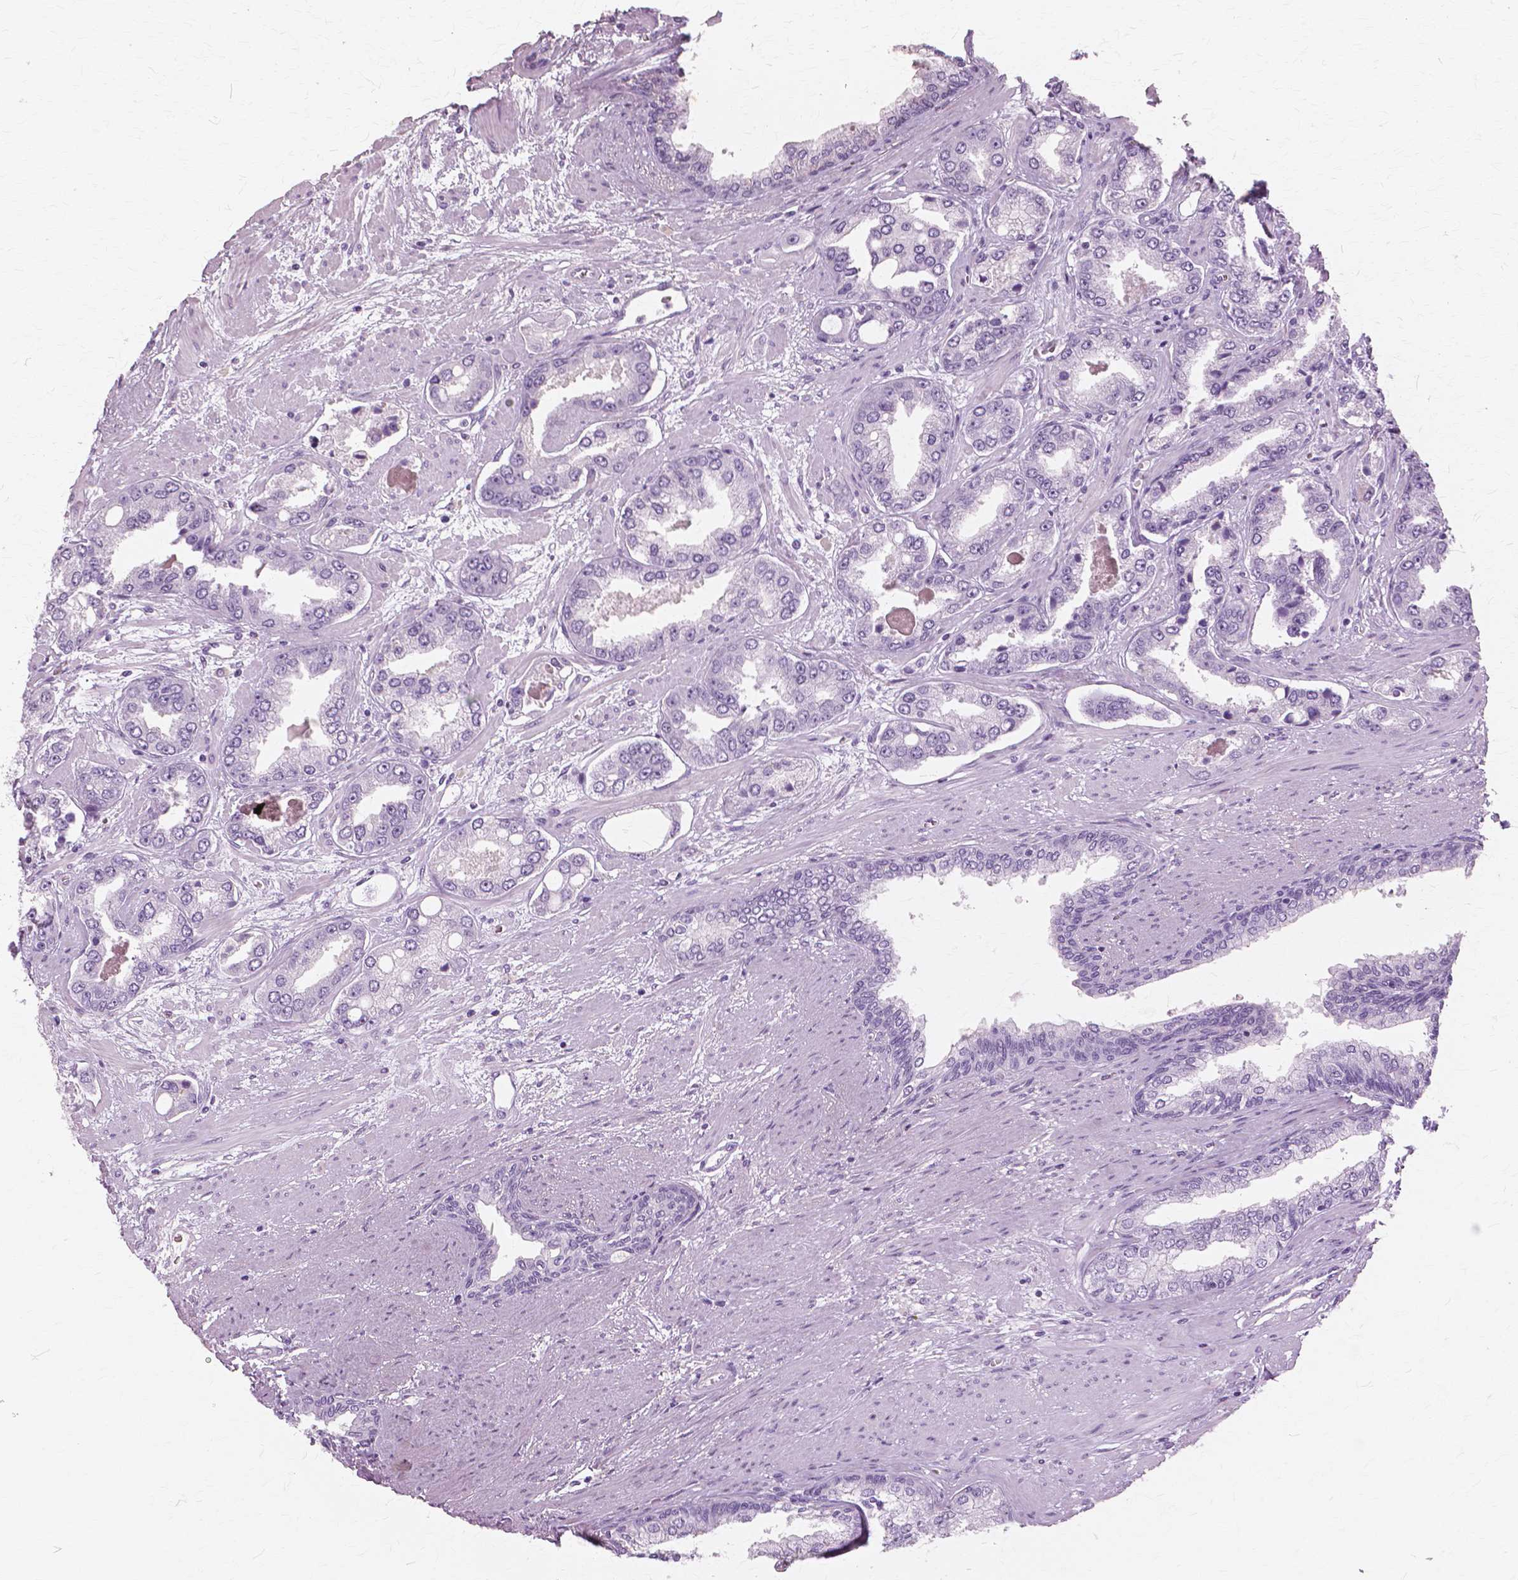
{"staining": {"intensity": "negative", "quantity": "none", "location": "none"}, "tissue": "prostate cancer", "cell_type": "Tumor cells", "image_type": "cancer", "snomed": [{"axis": "morphology", "description": "Adenocarcinoma, Low grade"}, {"axis": "topography", "description": "Prostate"}], "caption": "Prostate cancer was stained to show a protein in brown. There is no significant positivity in tumor cells.", "gene": "SFTPD", "patient": {"sex": "male", "age": 60}}